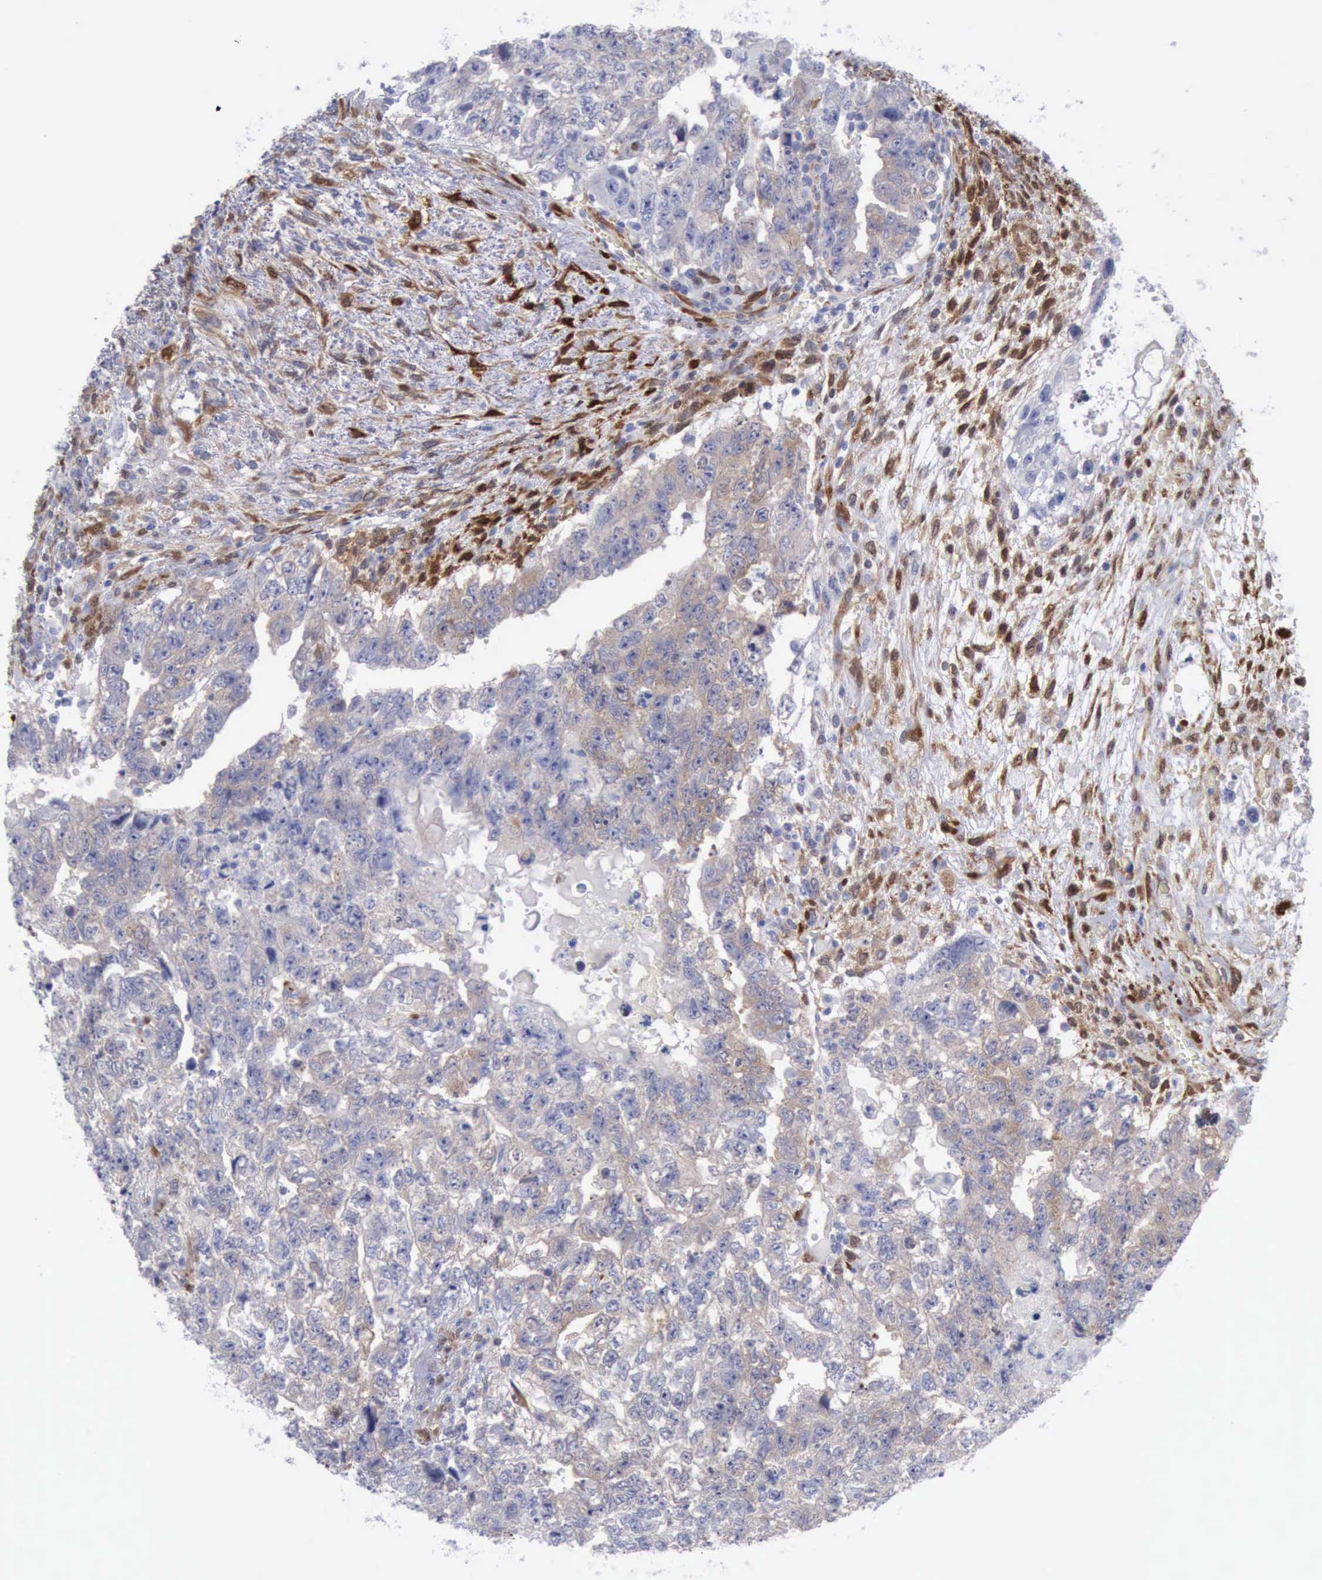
{"staining": {"intensity": "negative", "quantity": "none", "location": "none"}, "tissue": "testis cancer", "cell_type": "Tumor cells", "image_type": "cancer", "snomed": [{"axis": "morphology", "description": "Carcinoma, Embryonal, NOS"}, {"axis": "topography", "description": "Testis"}], "caption": "A histopathology image of testis embryonal carcinoma stained for a protein shows no brown staining in tumor cells. (Brightfield microscopy of DAB immunohistochemistry (IHC) at high magnification).", "gene": "FHL1", "patient": {"sex": "male", "age": 36}}